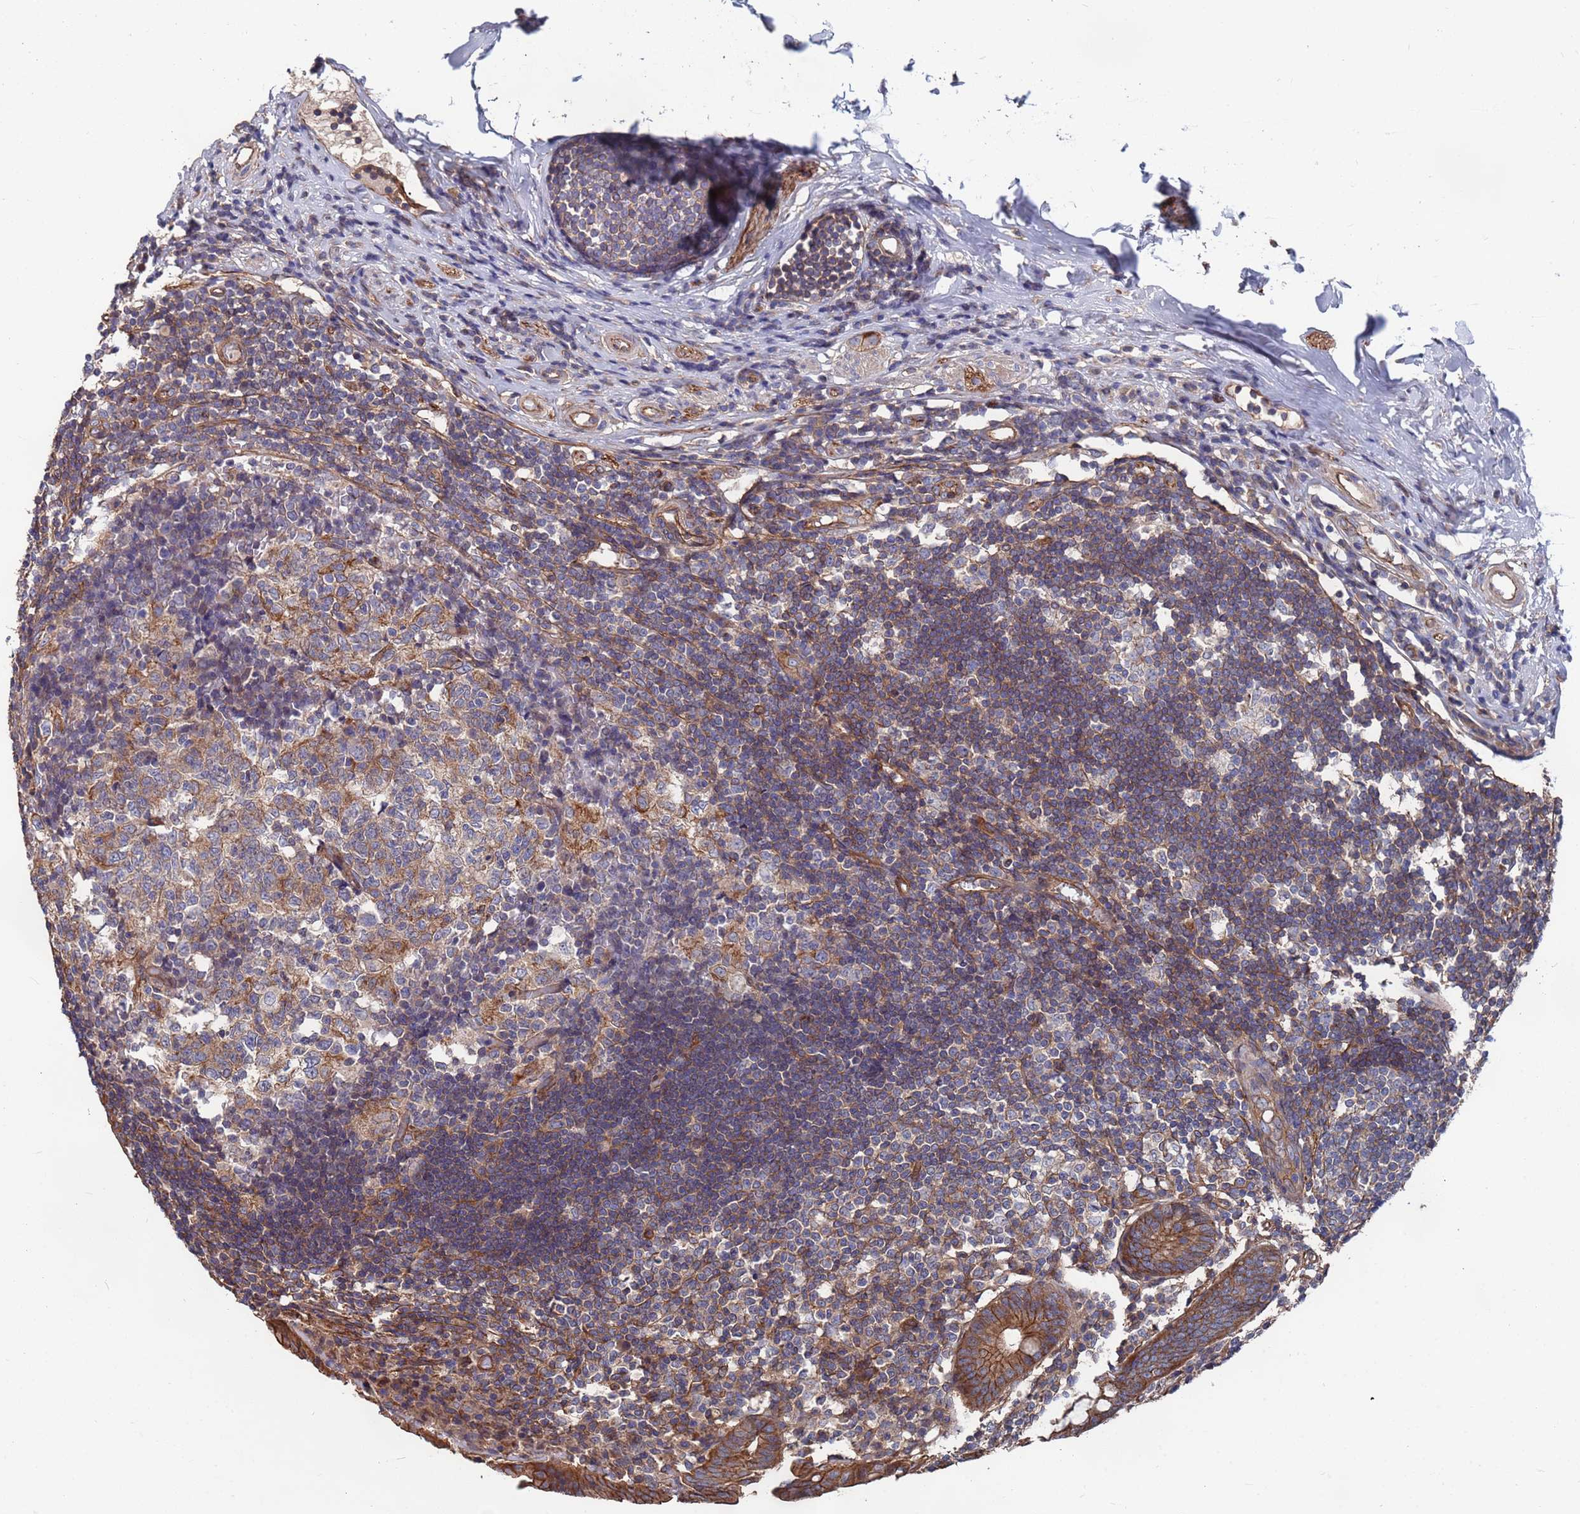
{"staining": {"intensity": "moderate", "quantity": ">75%", "location": "cytoplasmic/membranous"}, "tissue": "appendix", "cell_type": "Glandular cells", "image_type": "normal", "snomed": [{"axis": "morphology", "description": "Normal tissue, NOS"}, {"axis": "topography", "description": "Appendix"}], "caption": "This photomicrograph exhibits immunohistochemistry staining of unremarkable appendix, with medium moderate cytoplasmic/membranous positivity in approximately >75% of glandular cells.", "gene": "NDUFAF6", "patient": {"sex": "female", "age": 54}}